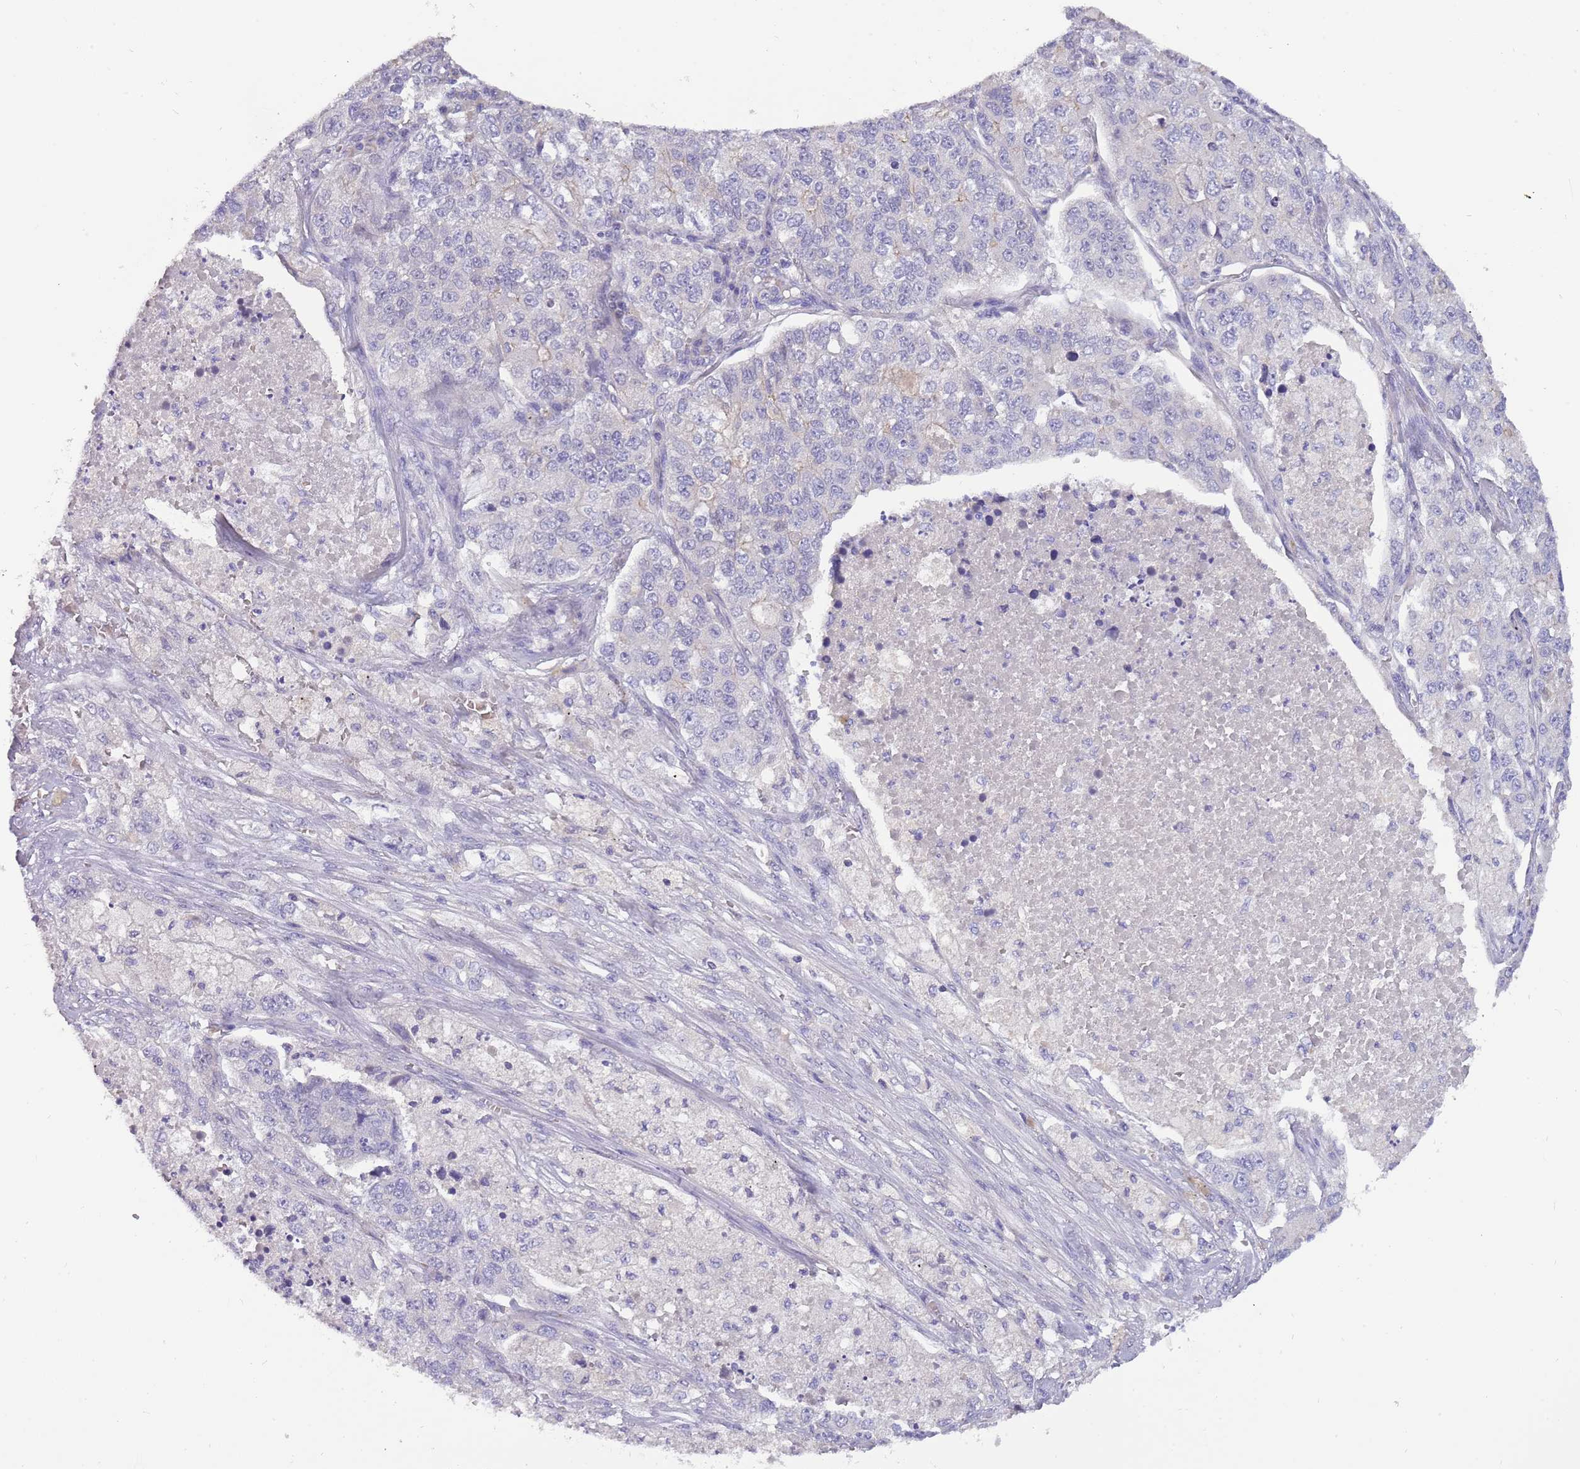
{"staining": {"intensity": "negative", "quantity": "none", "location": "none"}, "tissue": "lung cancer", "cell_type": "Tumor cells", "image_type": "cancer", "snomed": [{"axis": "morphology", "description": "Adenocarcinoma, NOS"}, {"axis": "topography", "description": "Lung"}], "caption": "Image shows no protein expression in tumor cells of lung cancer tissue. The staining is performed using DAB brown chromogen with nuclei counter-stained in using hematoxylin.", "gene": "CFAP73", "patient": {"sex": "male", "age": 49}}